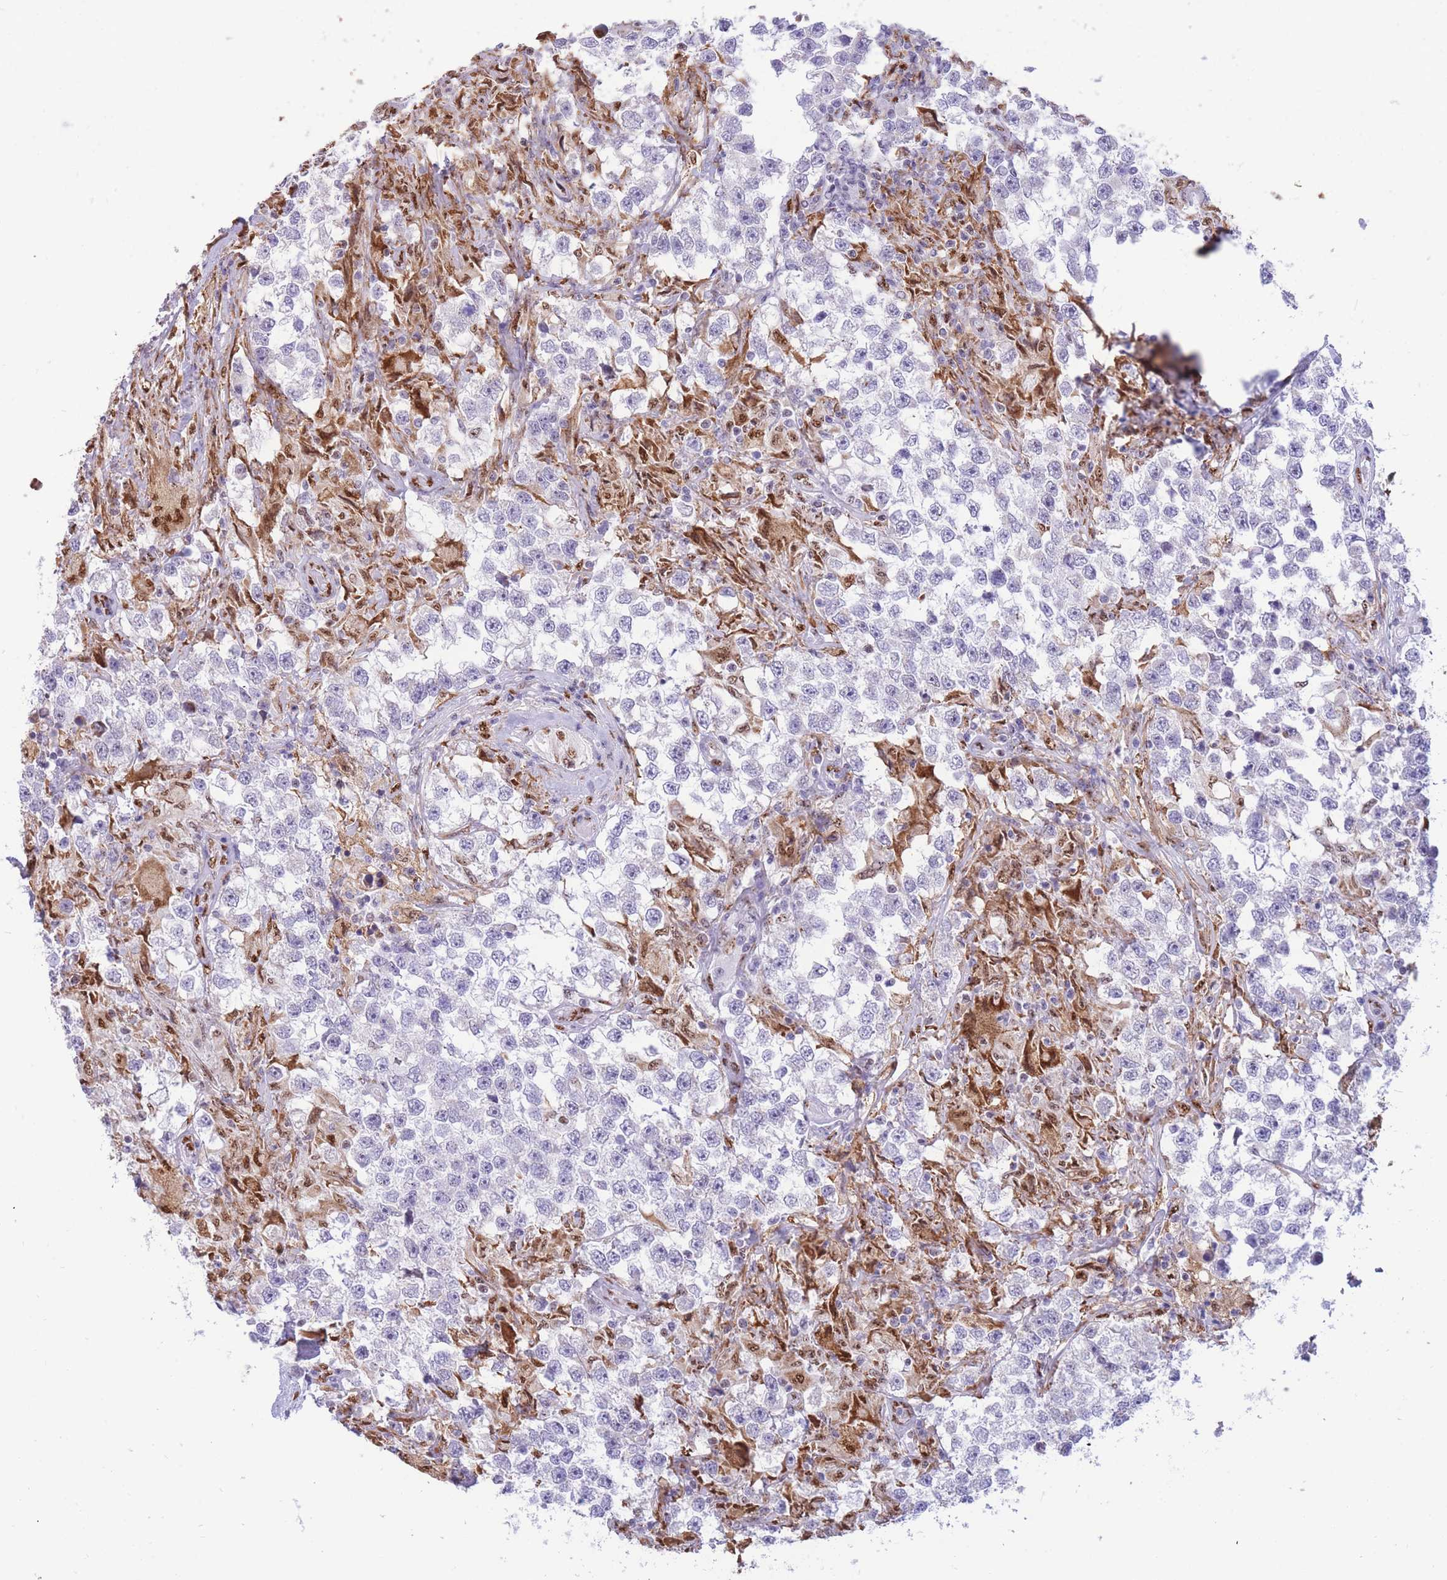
{"staining": {"intensity": "negative", "quantity": "none", "location": "none"}, "tissue": "testis cancer", "cell_type": "Tumor cells", "image_type": "cancer", "snomed": [{"axis": "morphology", "description": "Seminoma, NOS"}, {"axis": "topography", "description": "Testis"}], "caption": "Human testis seminoma stained for a protein using IHC reveals no expression in tumor cells.", "gene": "FAM153A", "patient": {"sex": "male", "age": 46}}